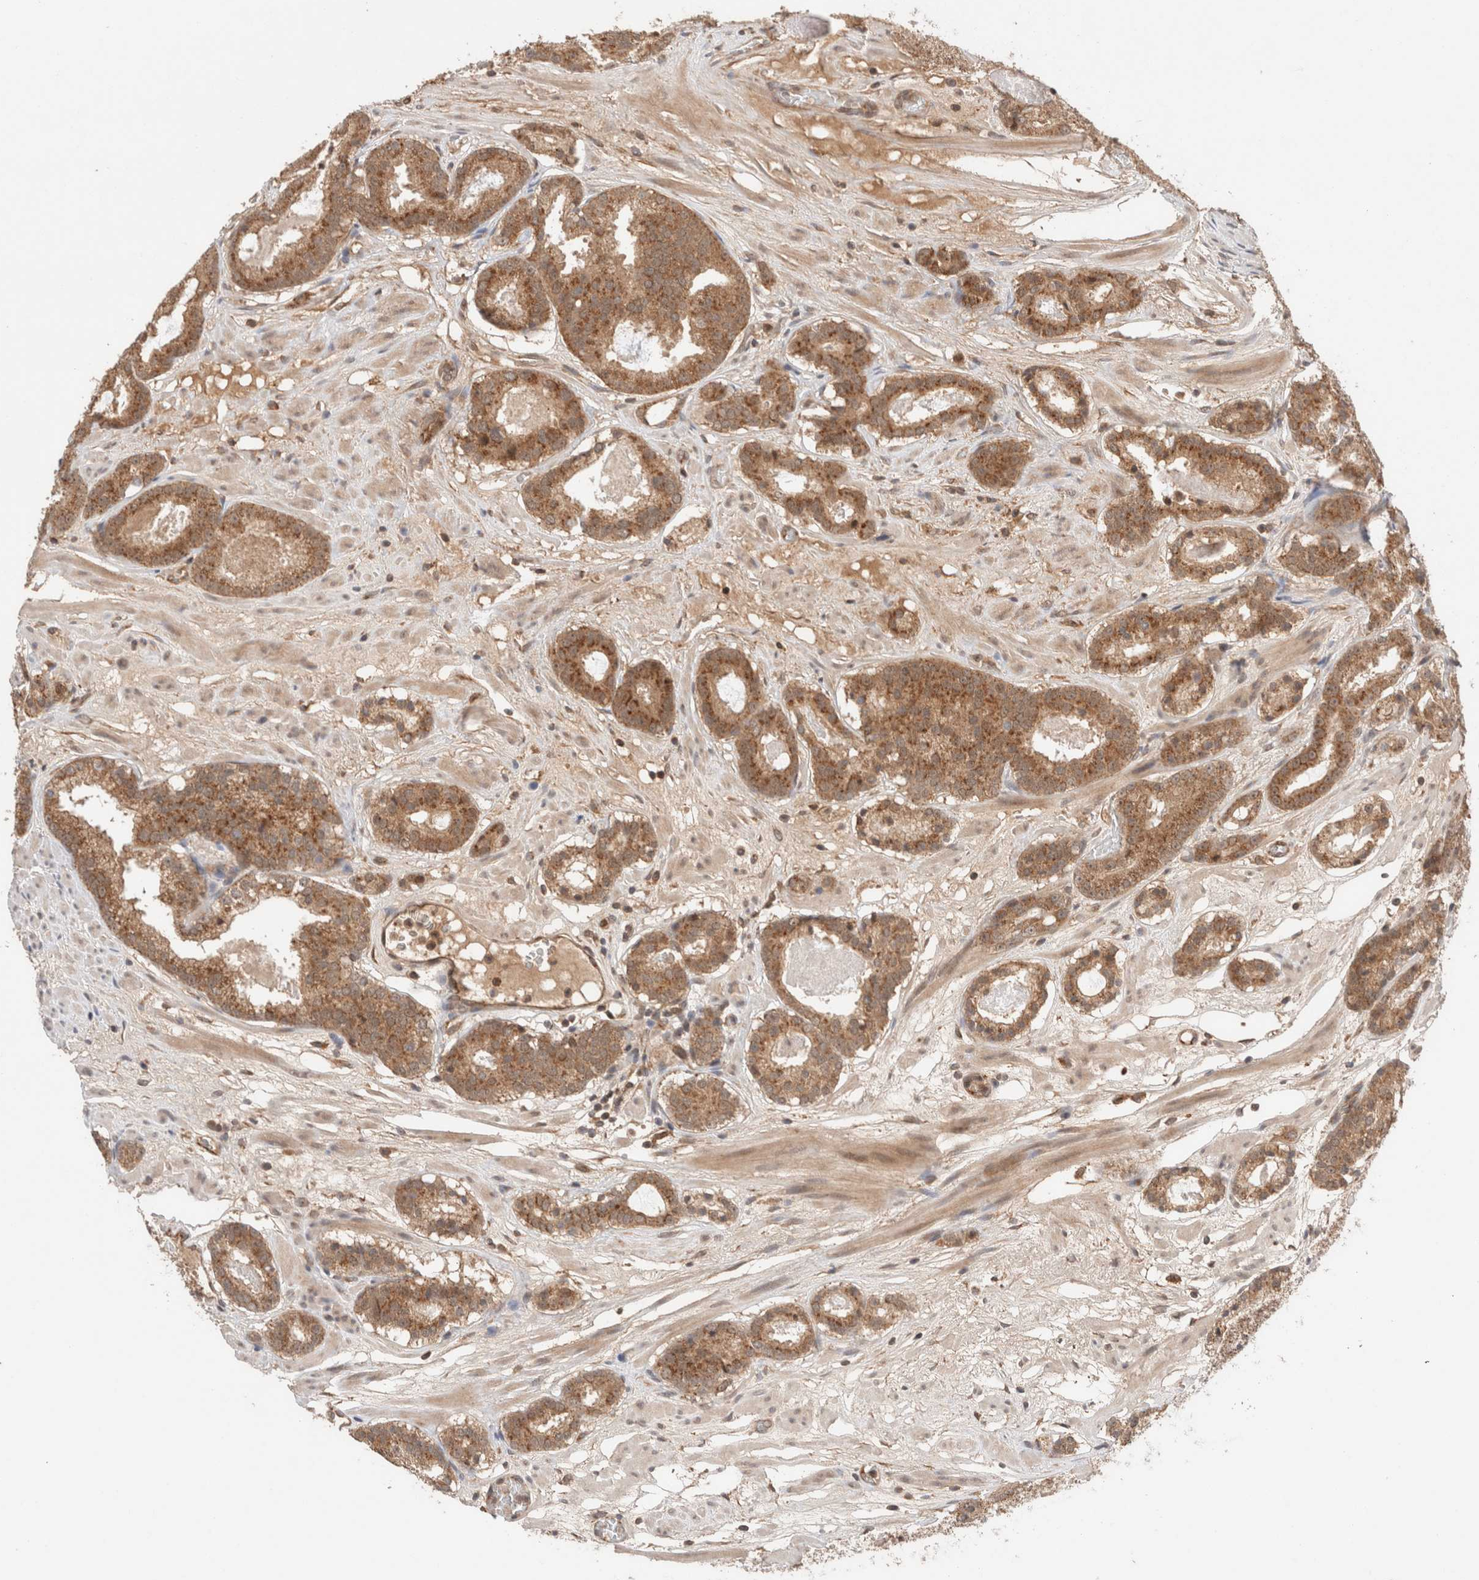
{"staining": {"intensity": "moderate", "quantity": ">75%", "location": "cytoplasmic/membranous"}, "tissue": "prostate cancer", "cell_type": "Tumor cells", "image_type": "cancer", "snomed": [{"axis": "morphology", "description": "Adenocarcinoma, Low grade"}, {"axis": "topography", "description": "Prostate"}], "caption": "Tumor cells show moderate cytoplasmic/membranous expression in approximately >75% of cells in prostate low-grade adenocarcinoma. Immunohistochemistry stains the protein in brown and the nuclei are stained blue.", "gene": "SIKE1", "patient": {"sex": "male", "age": 69}}